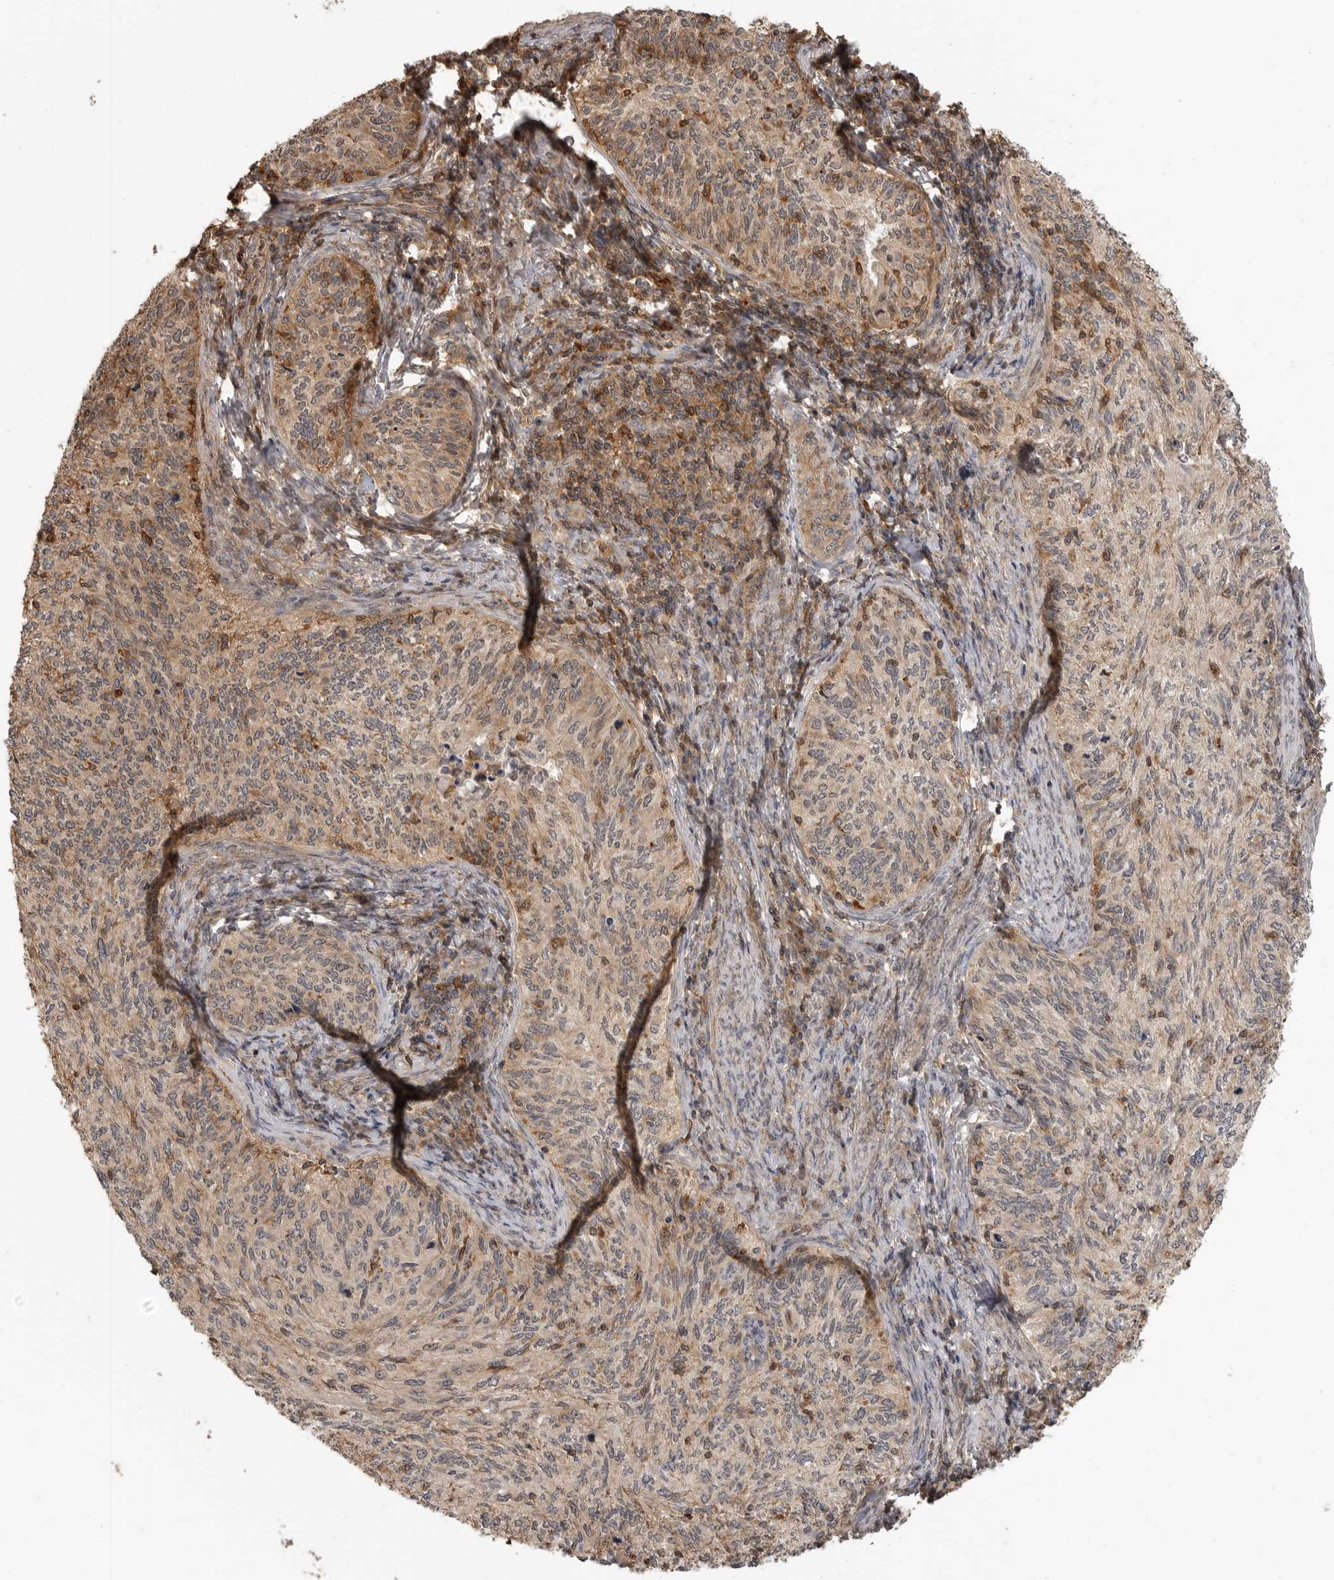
{"staining": {"intensity": "moderate", "quantity": "<25%", "location": "cytoplasmic/membranous,nuclear"}, "tissue": "cervical cancer", "cell_type": "Tumor cells", "image_type": "cancer", "snomed": [{"axis": "morphology", "description": "Squamous cell carcinoma, NOS"}, {"axis": "topography", "description": "Cervix"}], "caption": "The micrograph demonstrates a brown stain indicating the presence of a protein in the cytoplasmic/membranous and nuclear of tumor cells in cervical cancer.", "gene": "ERN1", "patient": {"sex": "female", "age": 30}}